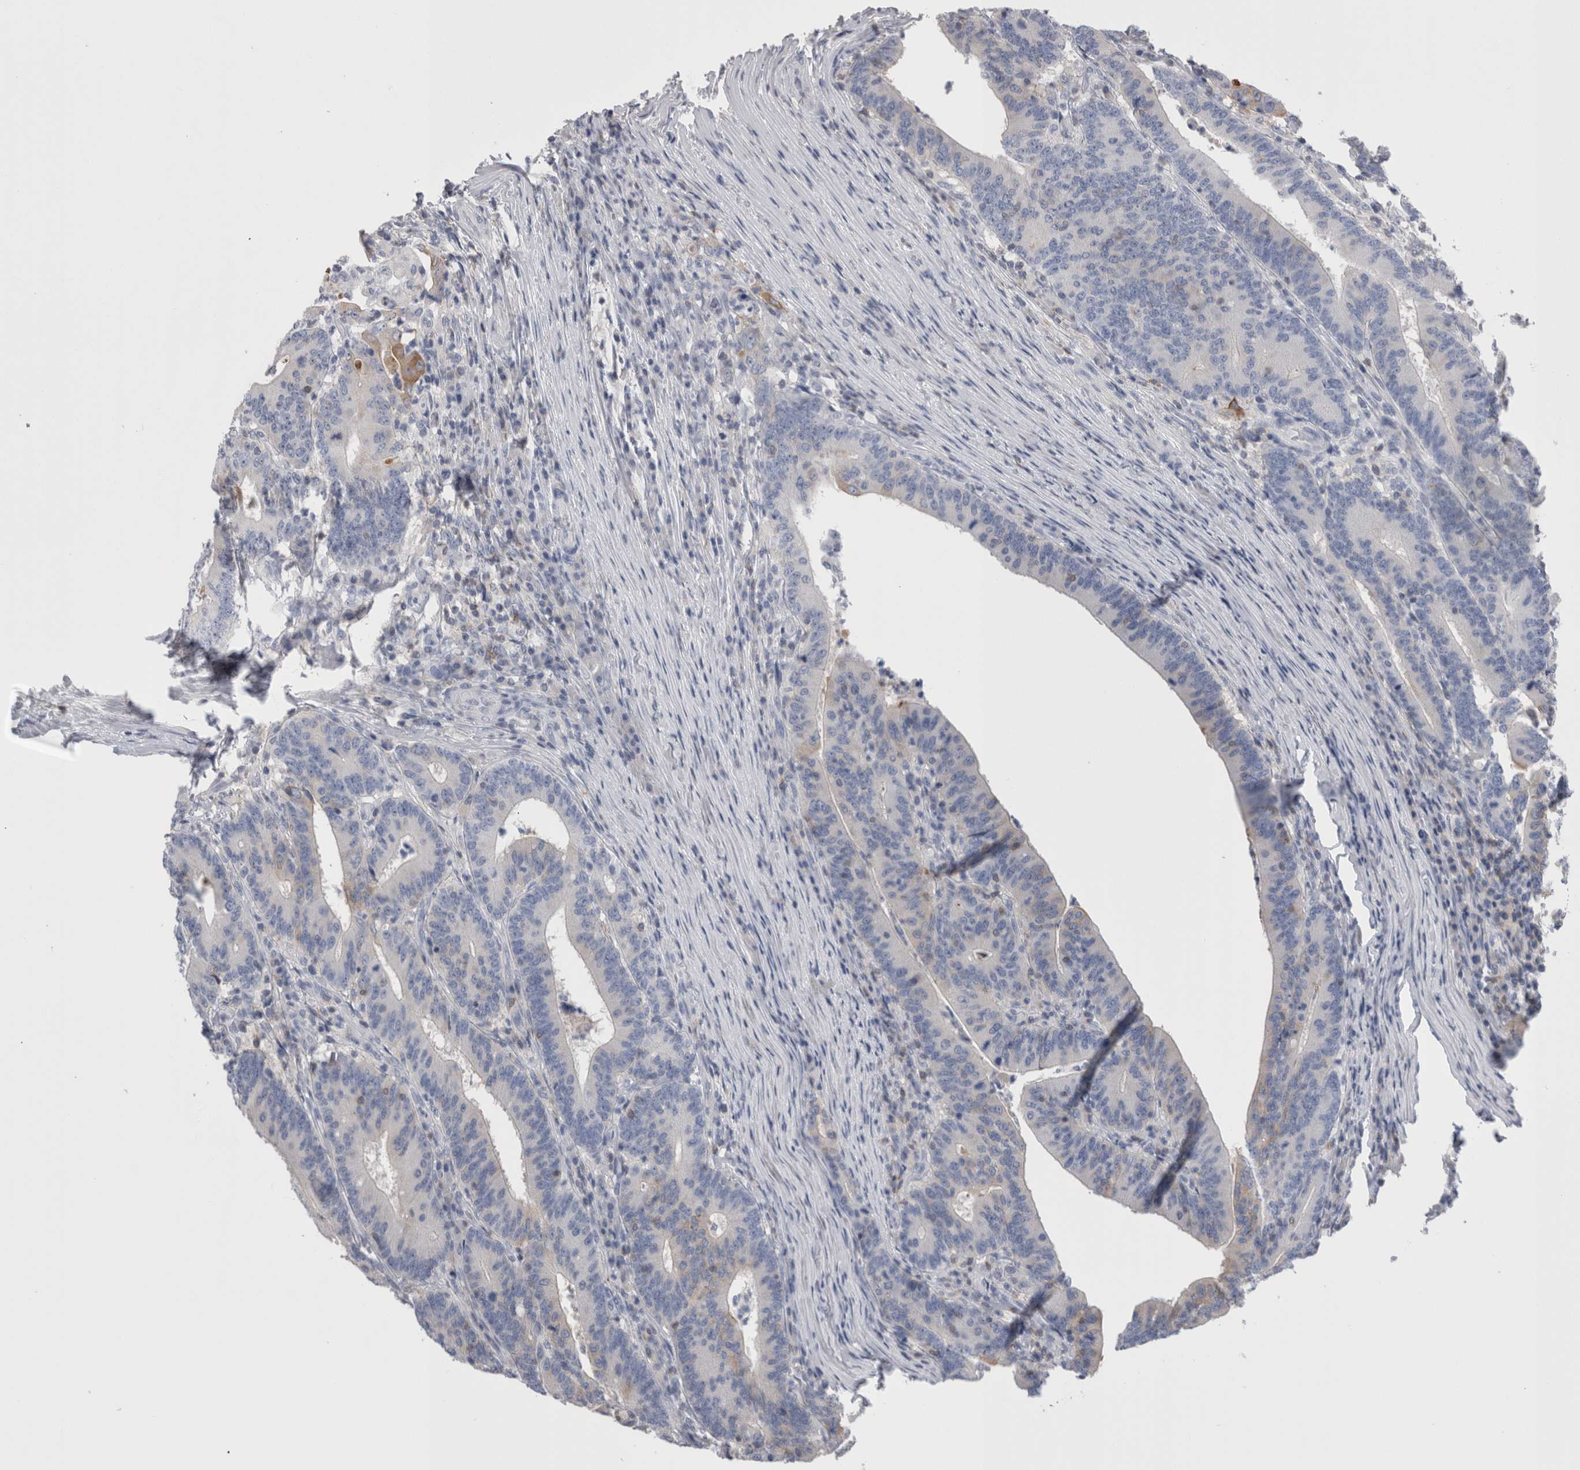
{"staining": {"intensity": "weak", "quantity": "<25%", "location": "cytoplasmic/membranous"}, "tissue": "colorectal cancer", "cell_type": "Tumor cells", "image_type": "cancer", "snomed": [{"axis": "morphology", "description": "Adenocarcinoma, NOS"}, {"axis": "topography", "description": "Colon"}], "caption": "There is no significant expression in tumor cells of colorectal cancer.", "gene": "DCTN6", "patient": {"sex": "female", "age": 66}}